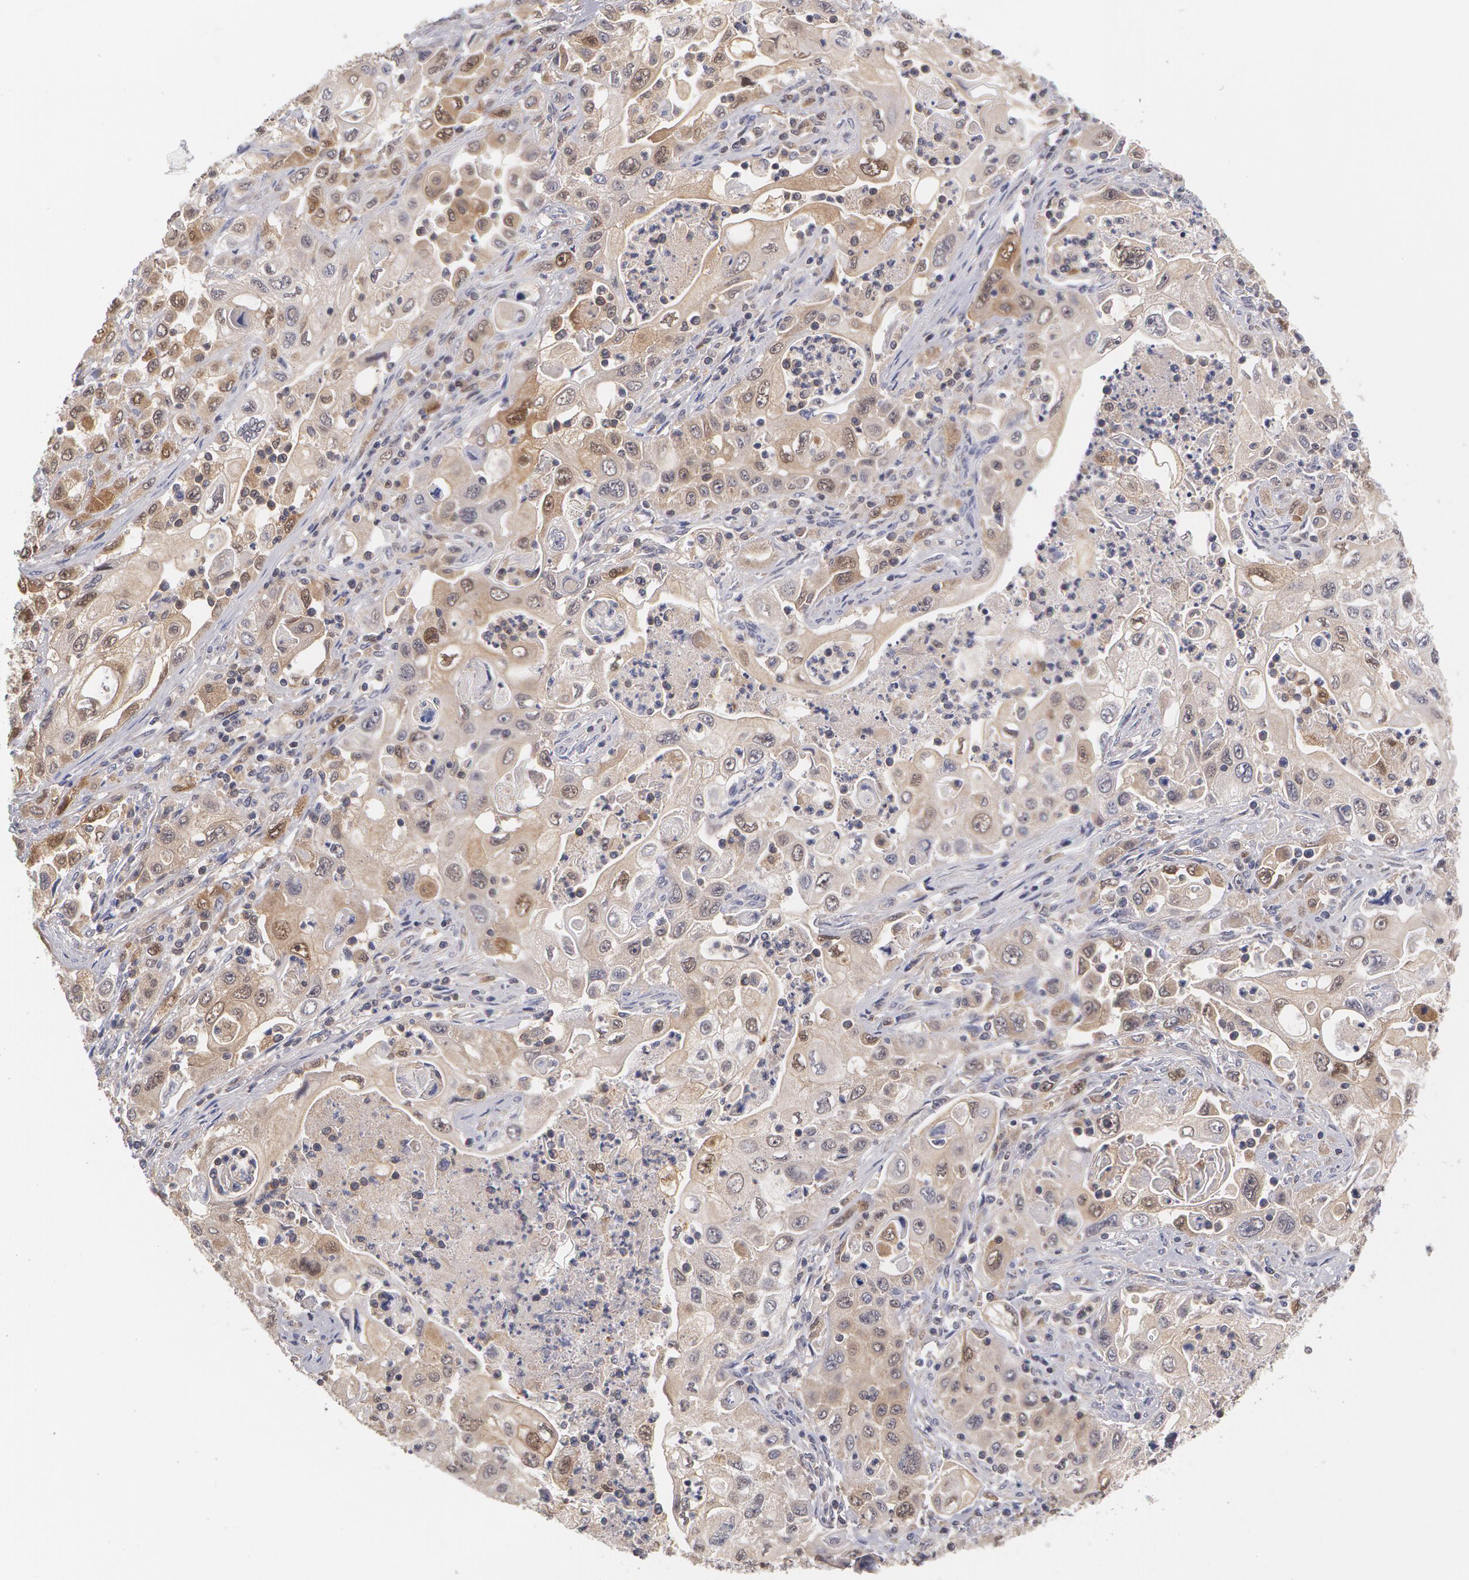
{"staining": {"intensity": "weak", "quantity": "<25%", "location": "nuclear"}, "tissue": "pancreatic cancer", "cell_type": "Tumor cells", "image_type": "cancer", "snomed": [{"axis": "morphology", "description": "Adenocarcinoma, NOS"}, {"axis": "topography", "description": "Pancreas"}], "caption": "Adenocarcinoma (pancreatic) stained for a protein using IHC reveals no positivity tumor cells.", "gene": "TXNRD1", "patient": {"sex": "male", "age": 70}}